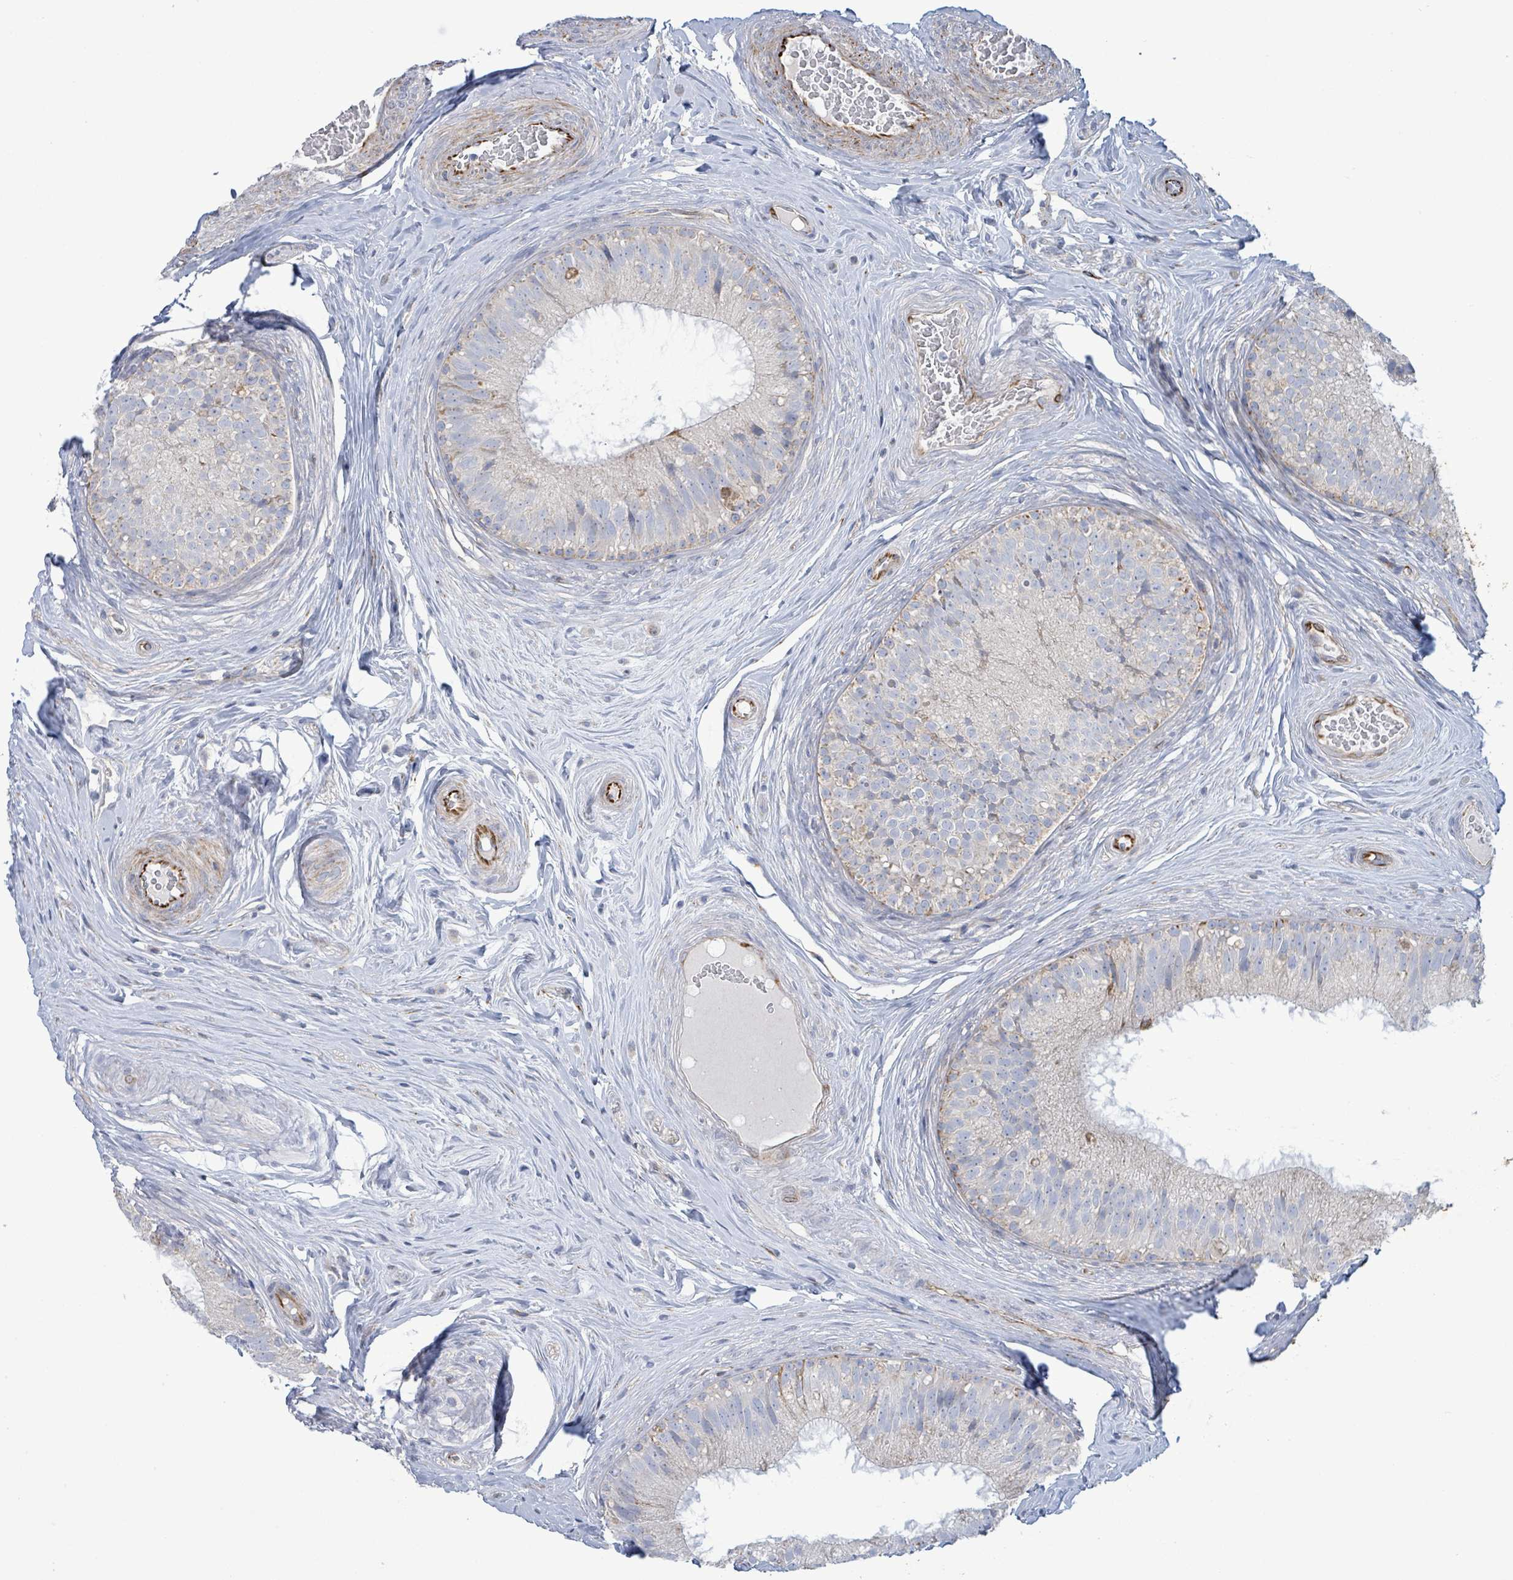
{"staining": {"intensity": "weak", "quantity": "25%-75%", "location": "cytoplasmic/membranous"}, "tissue": "epididymis", "cell_type": "Glandular cells", "image_type": "normal", "snomed": [{"axis": "morphology", "description": "Normal tissue, NOS"}, {"axis": "topography", "description": "Epididymis"}], "caption": "Weak cytoplasmic/membranous positivity for a protein is identified in approximately 25%-75% of glandular cells of benign epididymis using immunohistochemistry (IHC).", "gene": "ALG12", "patient": {"sex": "male", "age": 34}}